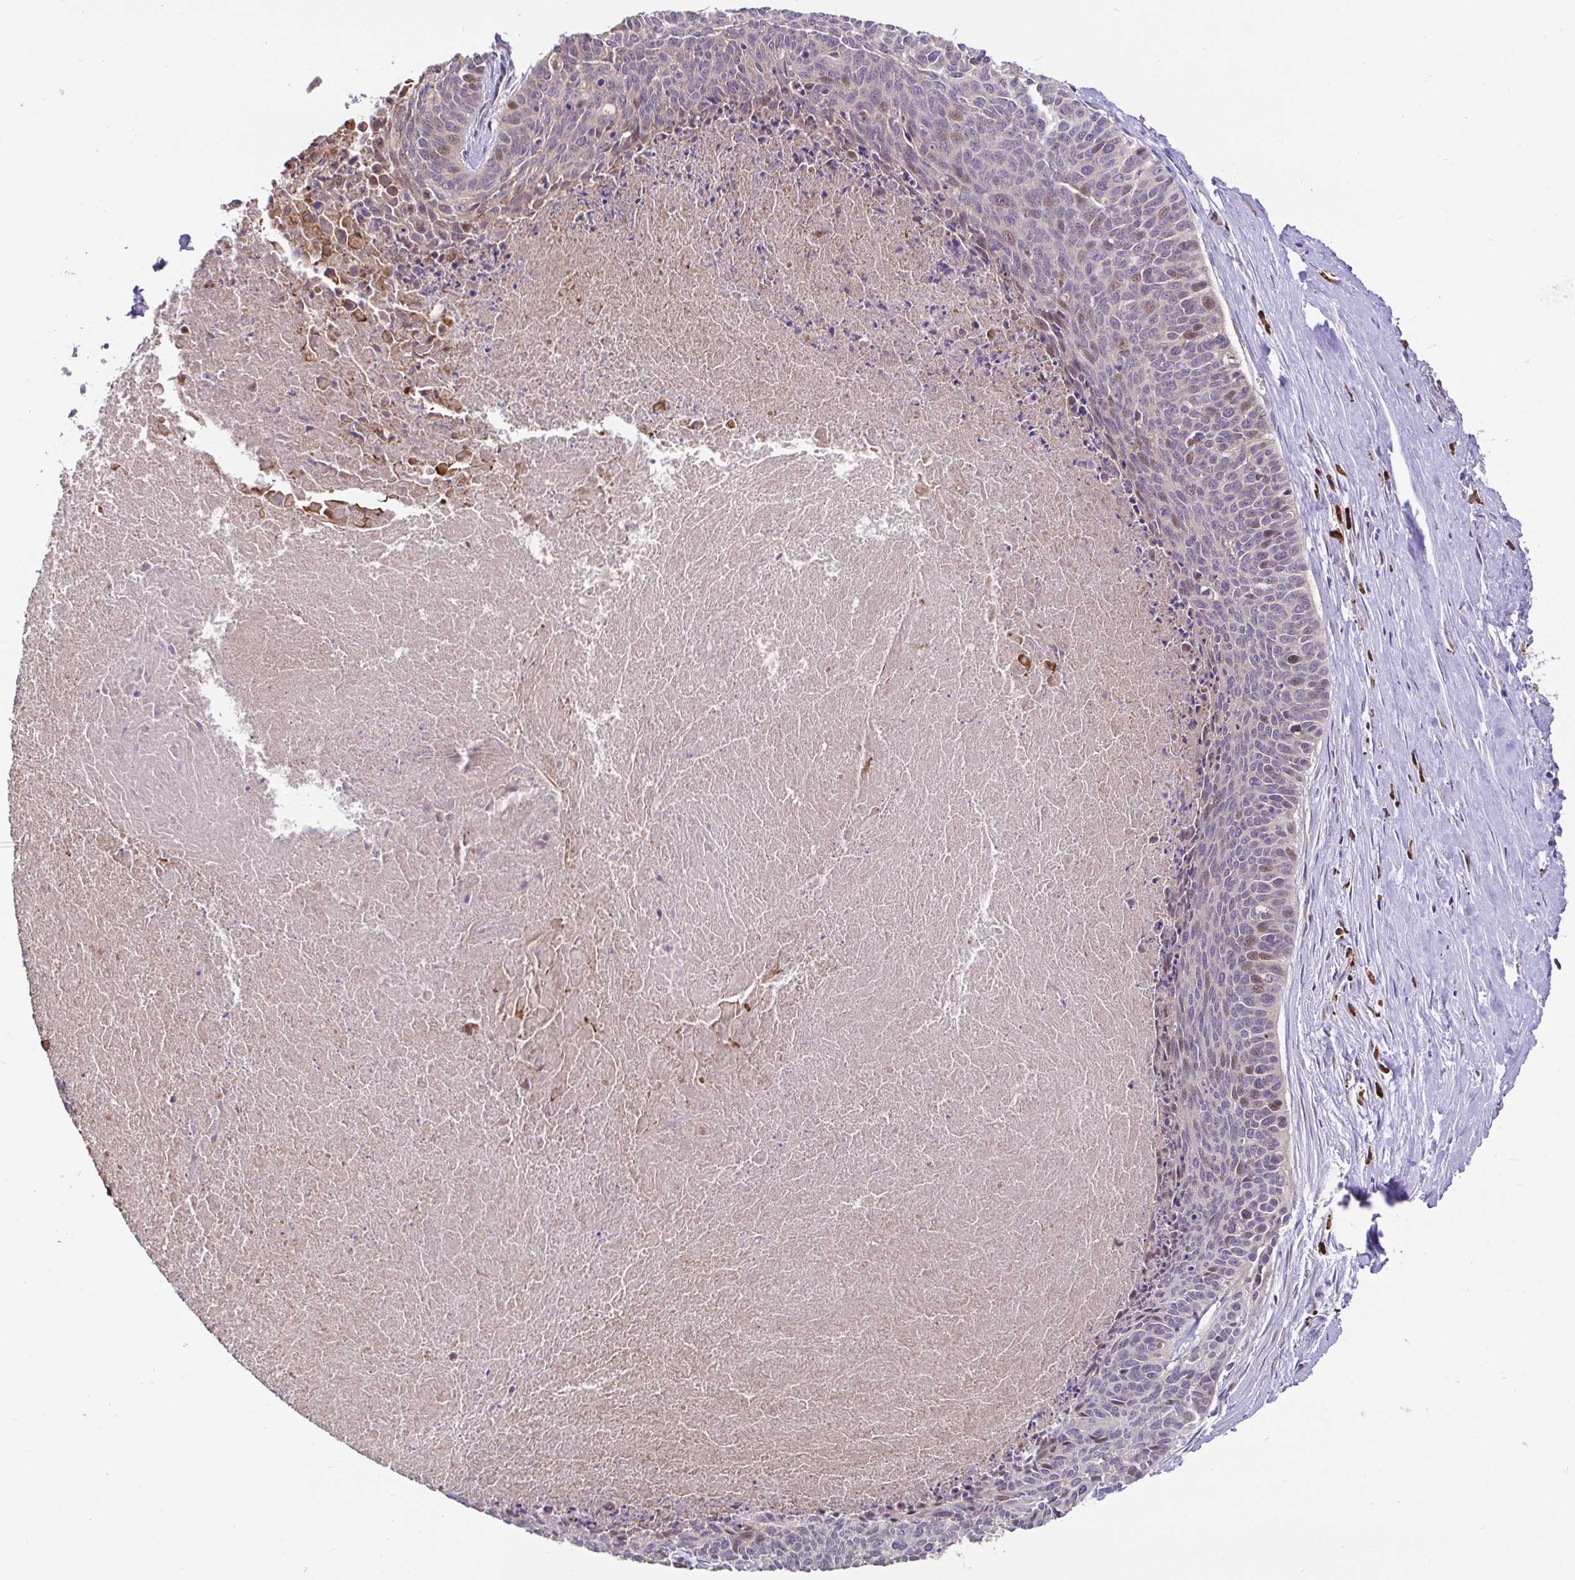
{"staining": {"intensity": "moderate", "quantity": "<25%", "location": "nuclear"}, "tissue": "cervical cancer", "cell_type": "Tumor cells", "image_type": "cancer", "snomed": [{"axis": "morphology", "description": "Squamous cell carcinoma, NOS"}, {"axis": "topography", "description": "Cervix"}], "caption": "A brown stain shows moderate nuclear positivity of a protein in human cervical cancer (squamous cell carcinoma) tumor cells.", "gene": "ELP1", "patient": {"sex": "female", "age": 55}}